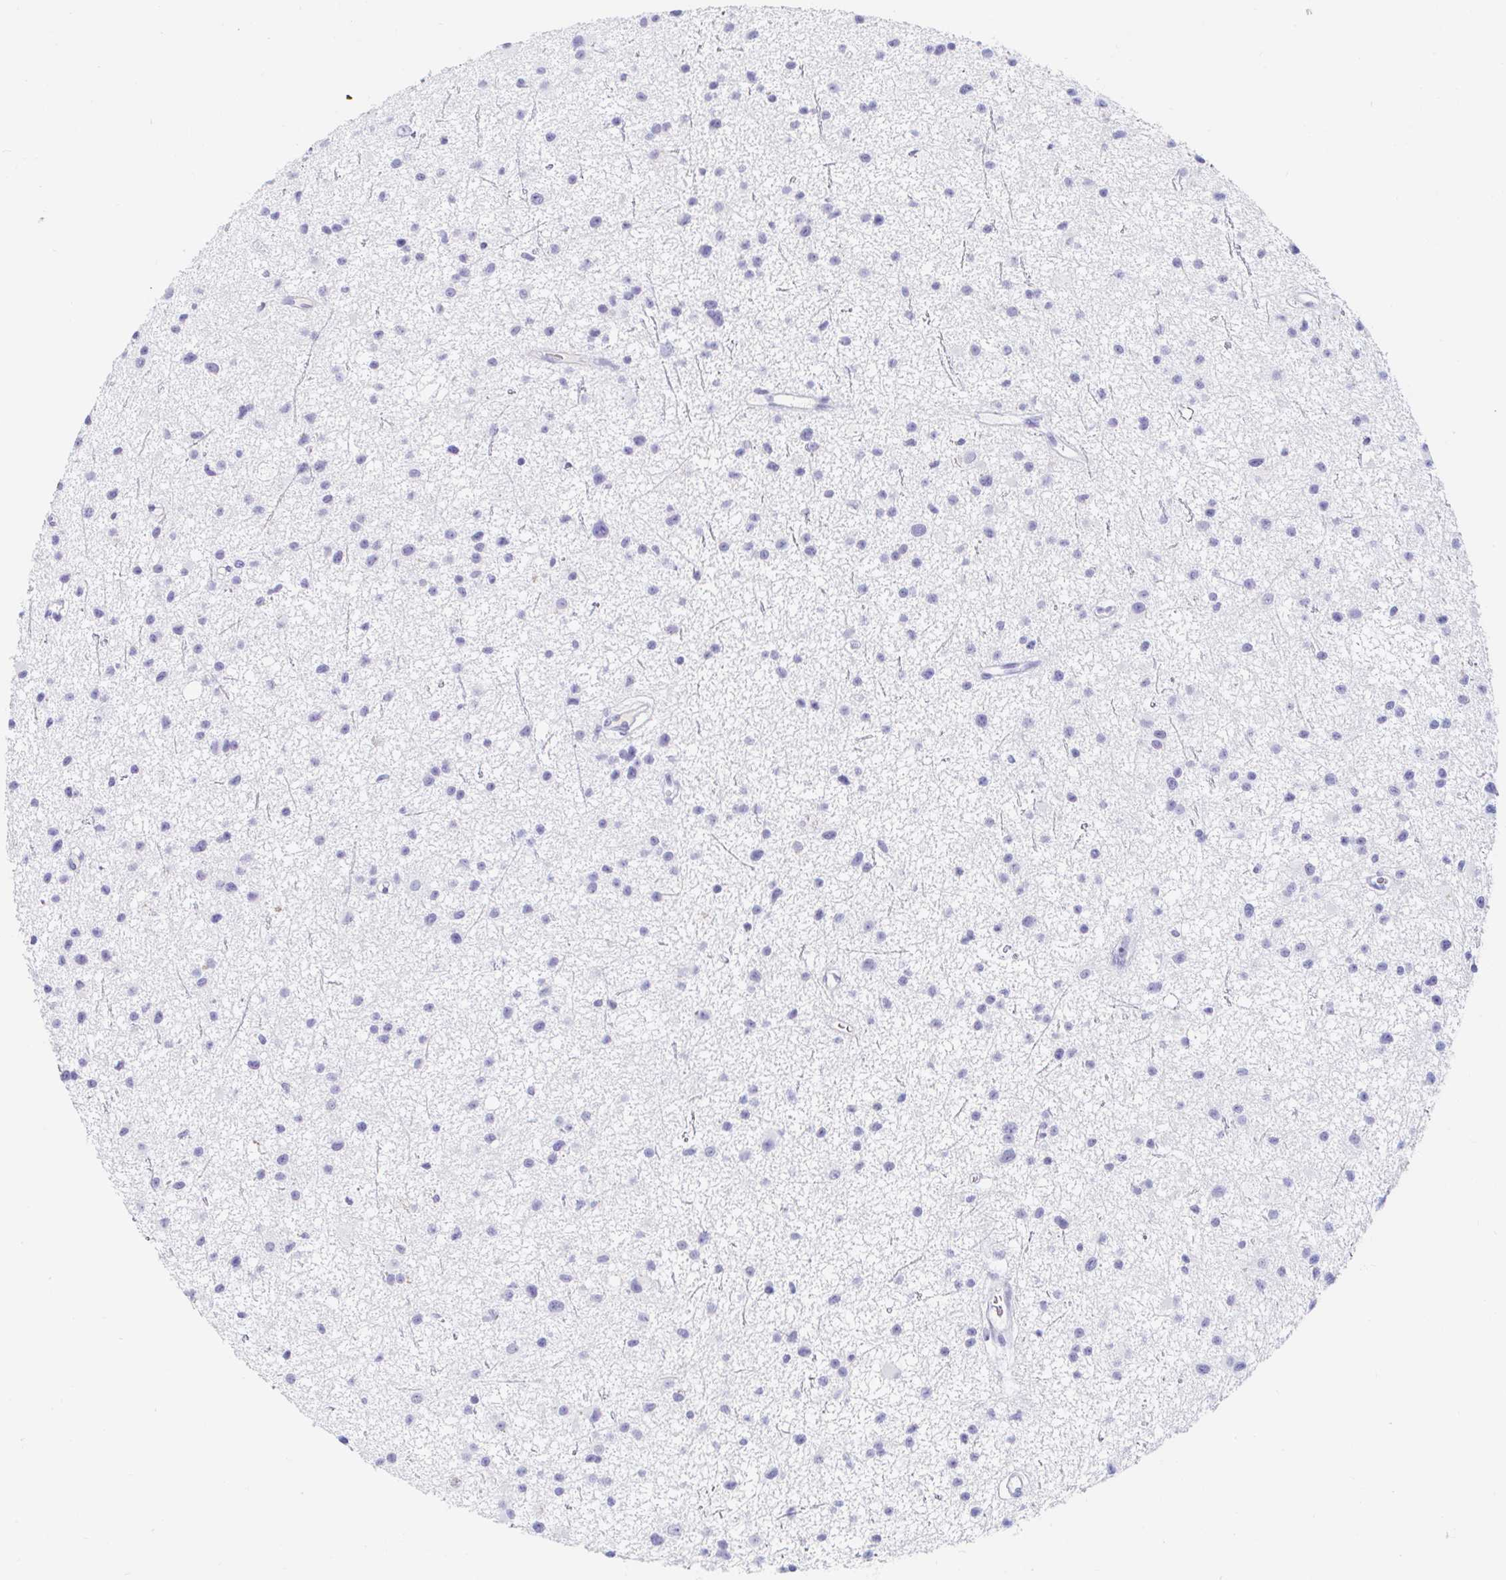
{"staining": {"intensity": "negative", "quantity": "none", "location": "none"}, "tissue": "glioma", "cell_type": "Tumor cells", "image_type": "cancer", "snomed": [{"axis": "morphology", "description": "Glioma, malignant, Low grade"}, {"axis": "topography", "description": "Brain"}], "caption": "Tumor cells show no significant protein expression in malignant glioma (low-grade).", "gene": "TEX44", "patient": {"sex": "male", "age": 43}}